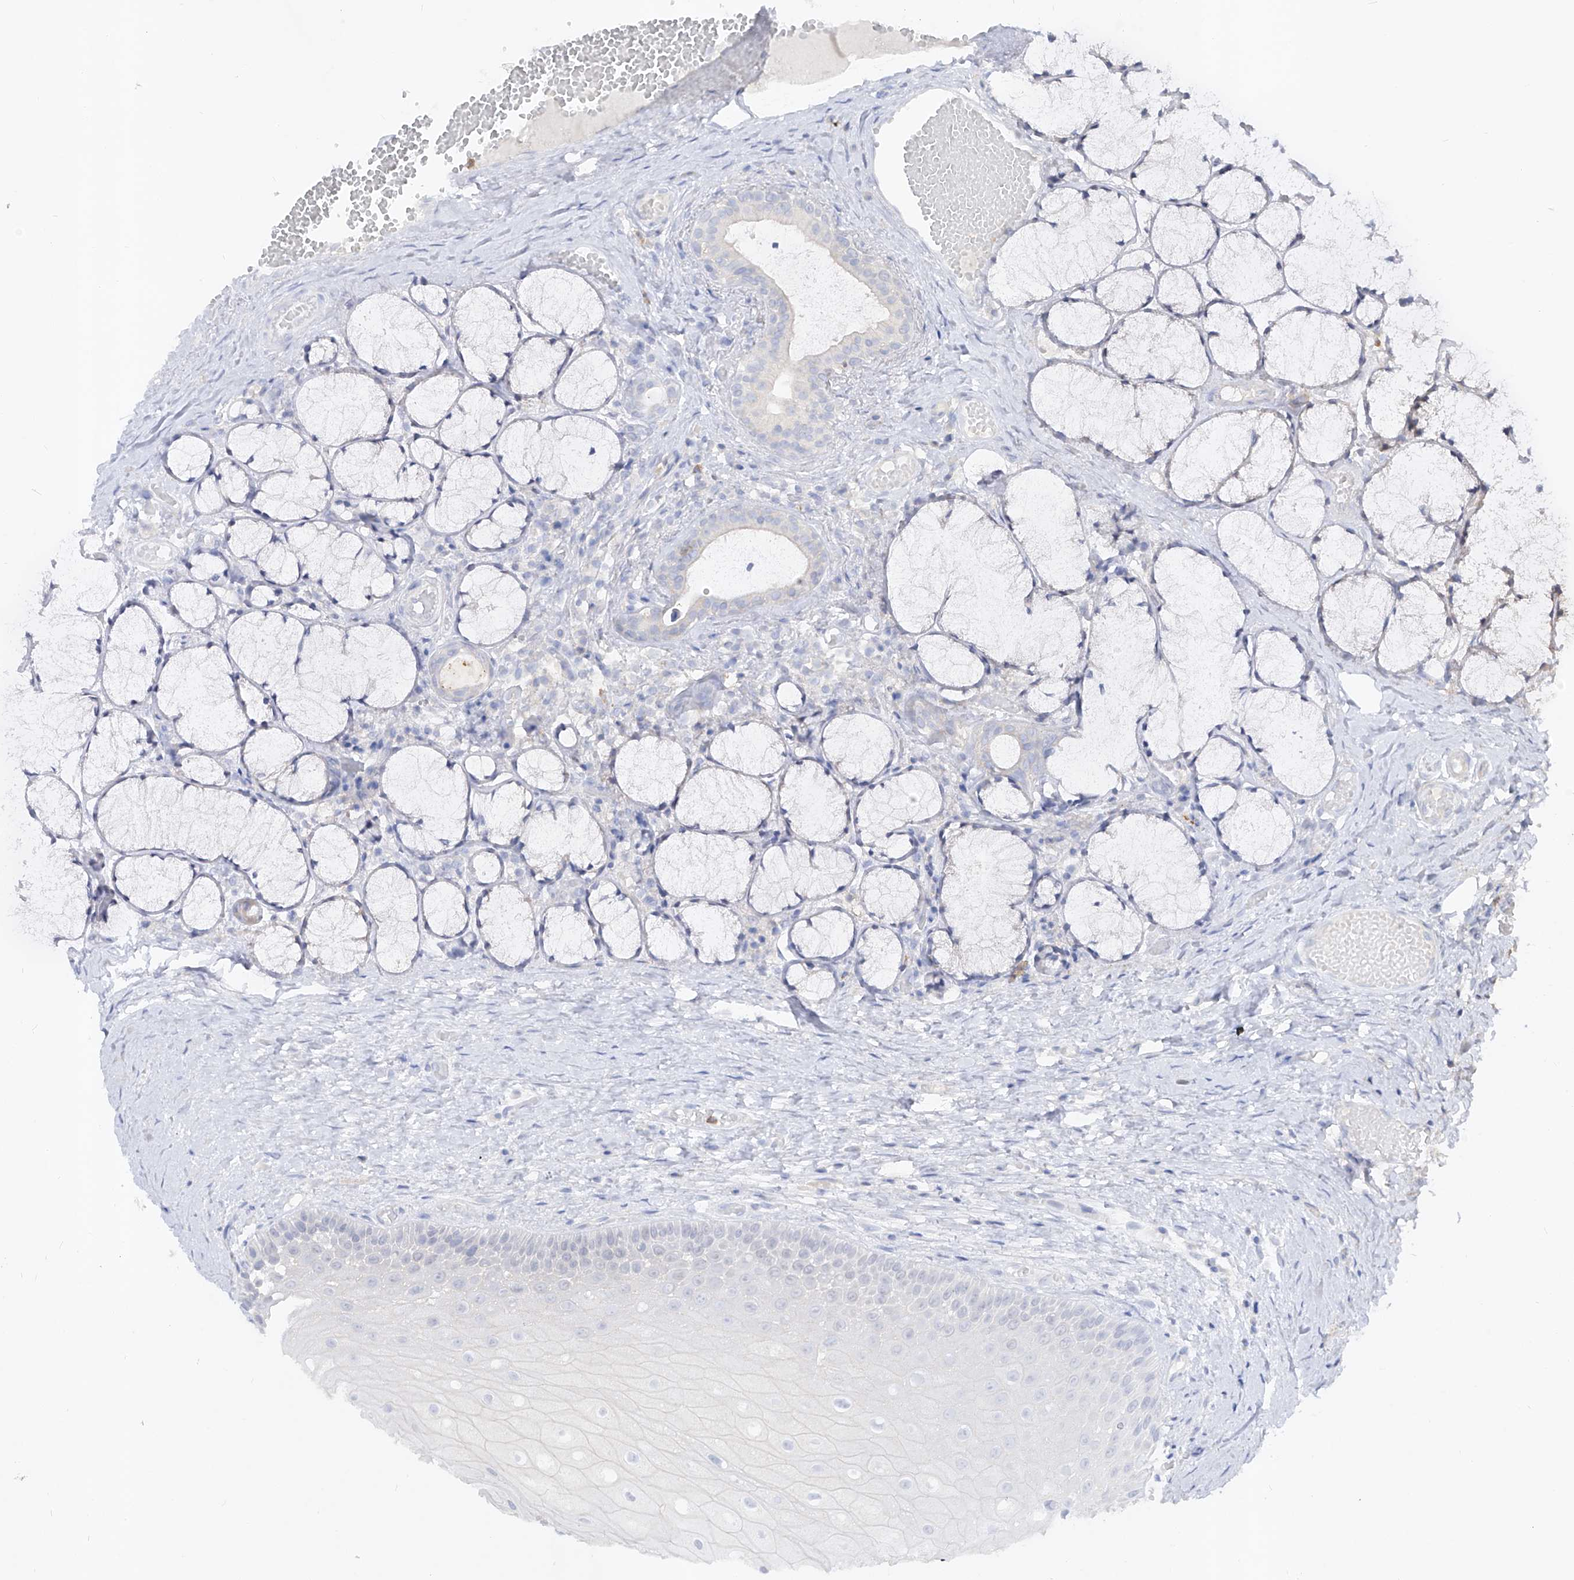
{"staining": {"intensity": "negative", "quantity": "none", "location": "none"}, "tissue": "oral mucosa", "cell_type": "Squamous epithelial cells", "image_type": "normal", "snomed": [{"axis": "morphology", "description": "Normal tissue, NOS"}, {"axis": "topography", "description": "Oral tissue"}], "caption": "Immunohistochemical staining of benign human oral mucosa shows no significant expression in squamous epithelial cells.", "gene": "RBFOX3", "patient": {"sex": "male", "age": 66}}